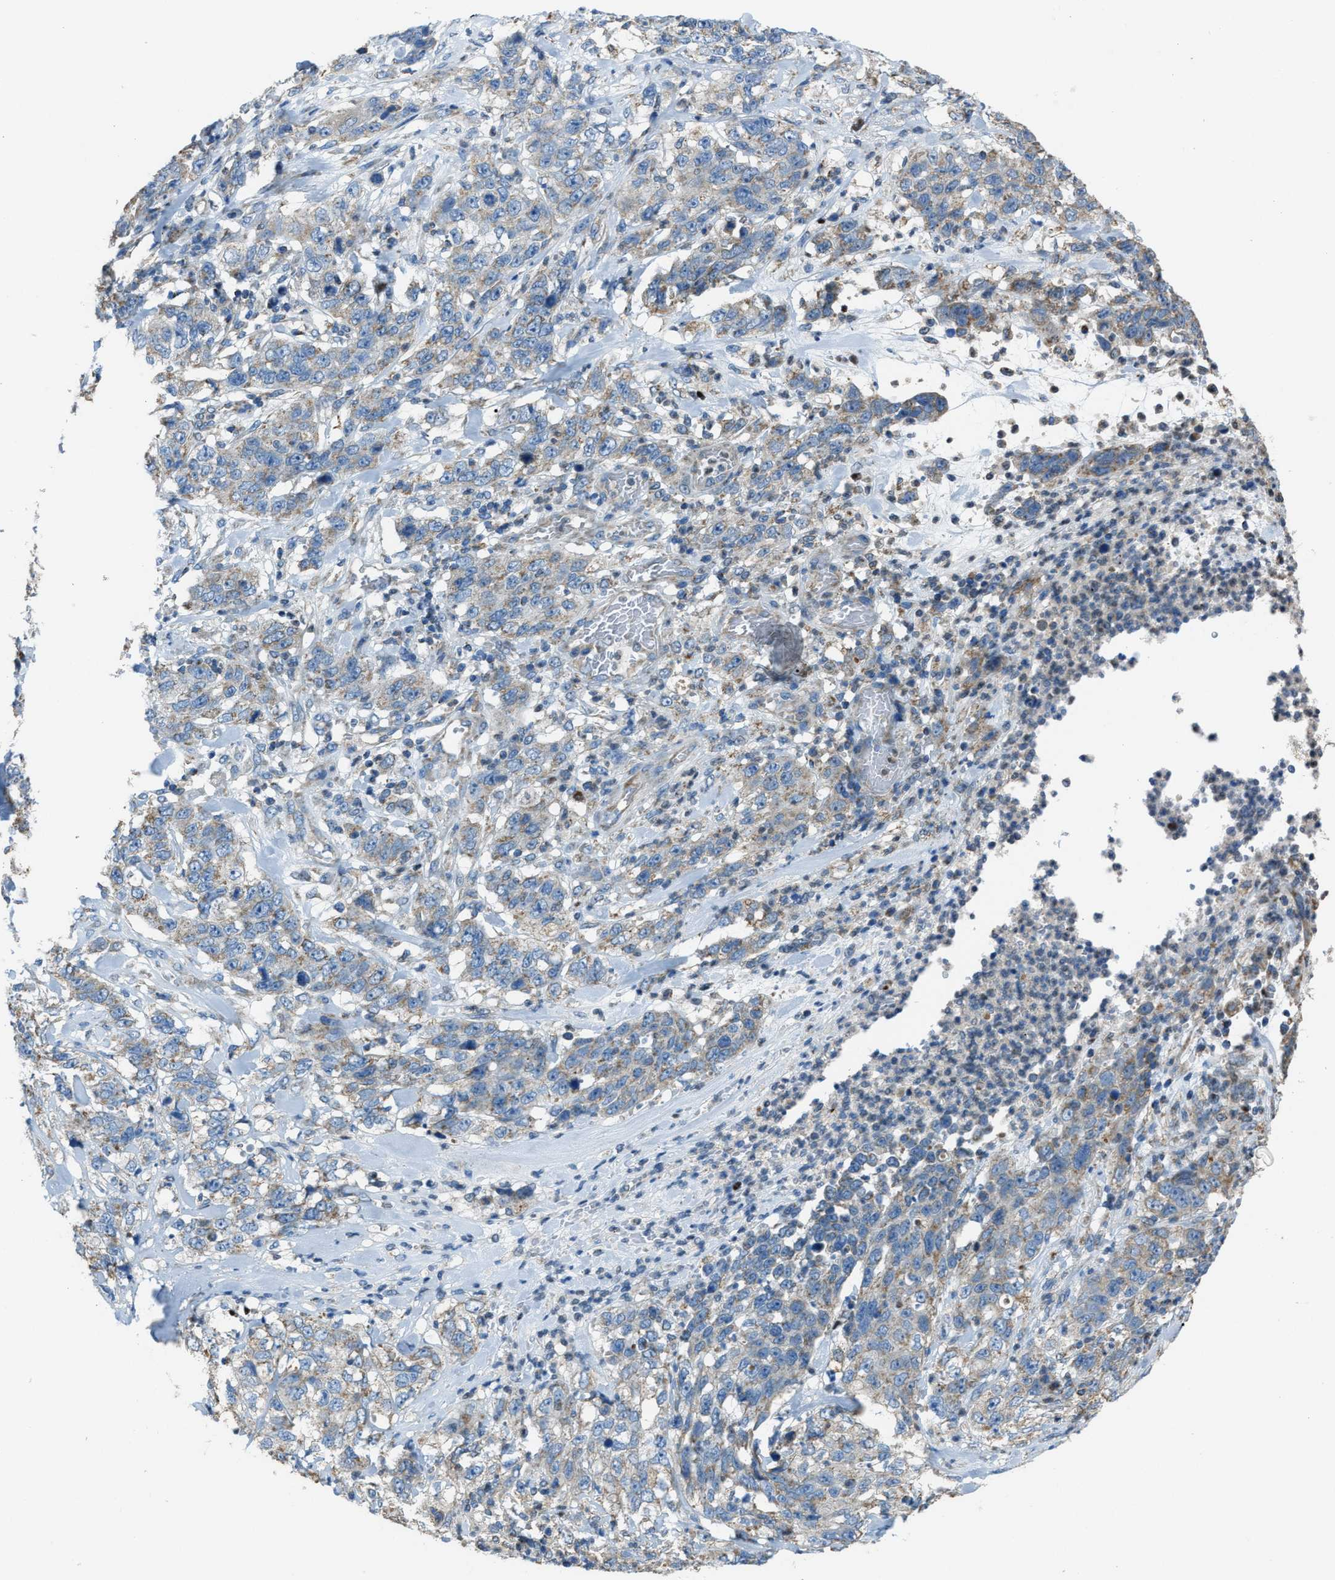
{"staining": {"intensity": "weak", "quantity": "25%-75%", "location": "cytoplasmic/membranous"}, "tissue": "stomach cancer", "cell_type": "Tumor cells", "image_type": "cancer", "snomed": [{"axis": "morphology", "description": "Adenocarcinoma, NOS"}, {"axis": "topography", "description": "Stomach"}], "caption": "This histopathology image demonstrates immunohistochemistry (IHC) staining of human adenocarcinoma (stomach), with low weak cytoplasmic/membranous staining in approximately 25%-75% of tumor cells.", "gene": "SLC25A11", "patient": {"sex": "male", "age": 48}}